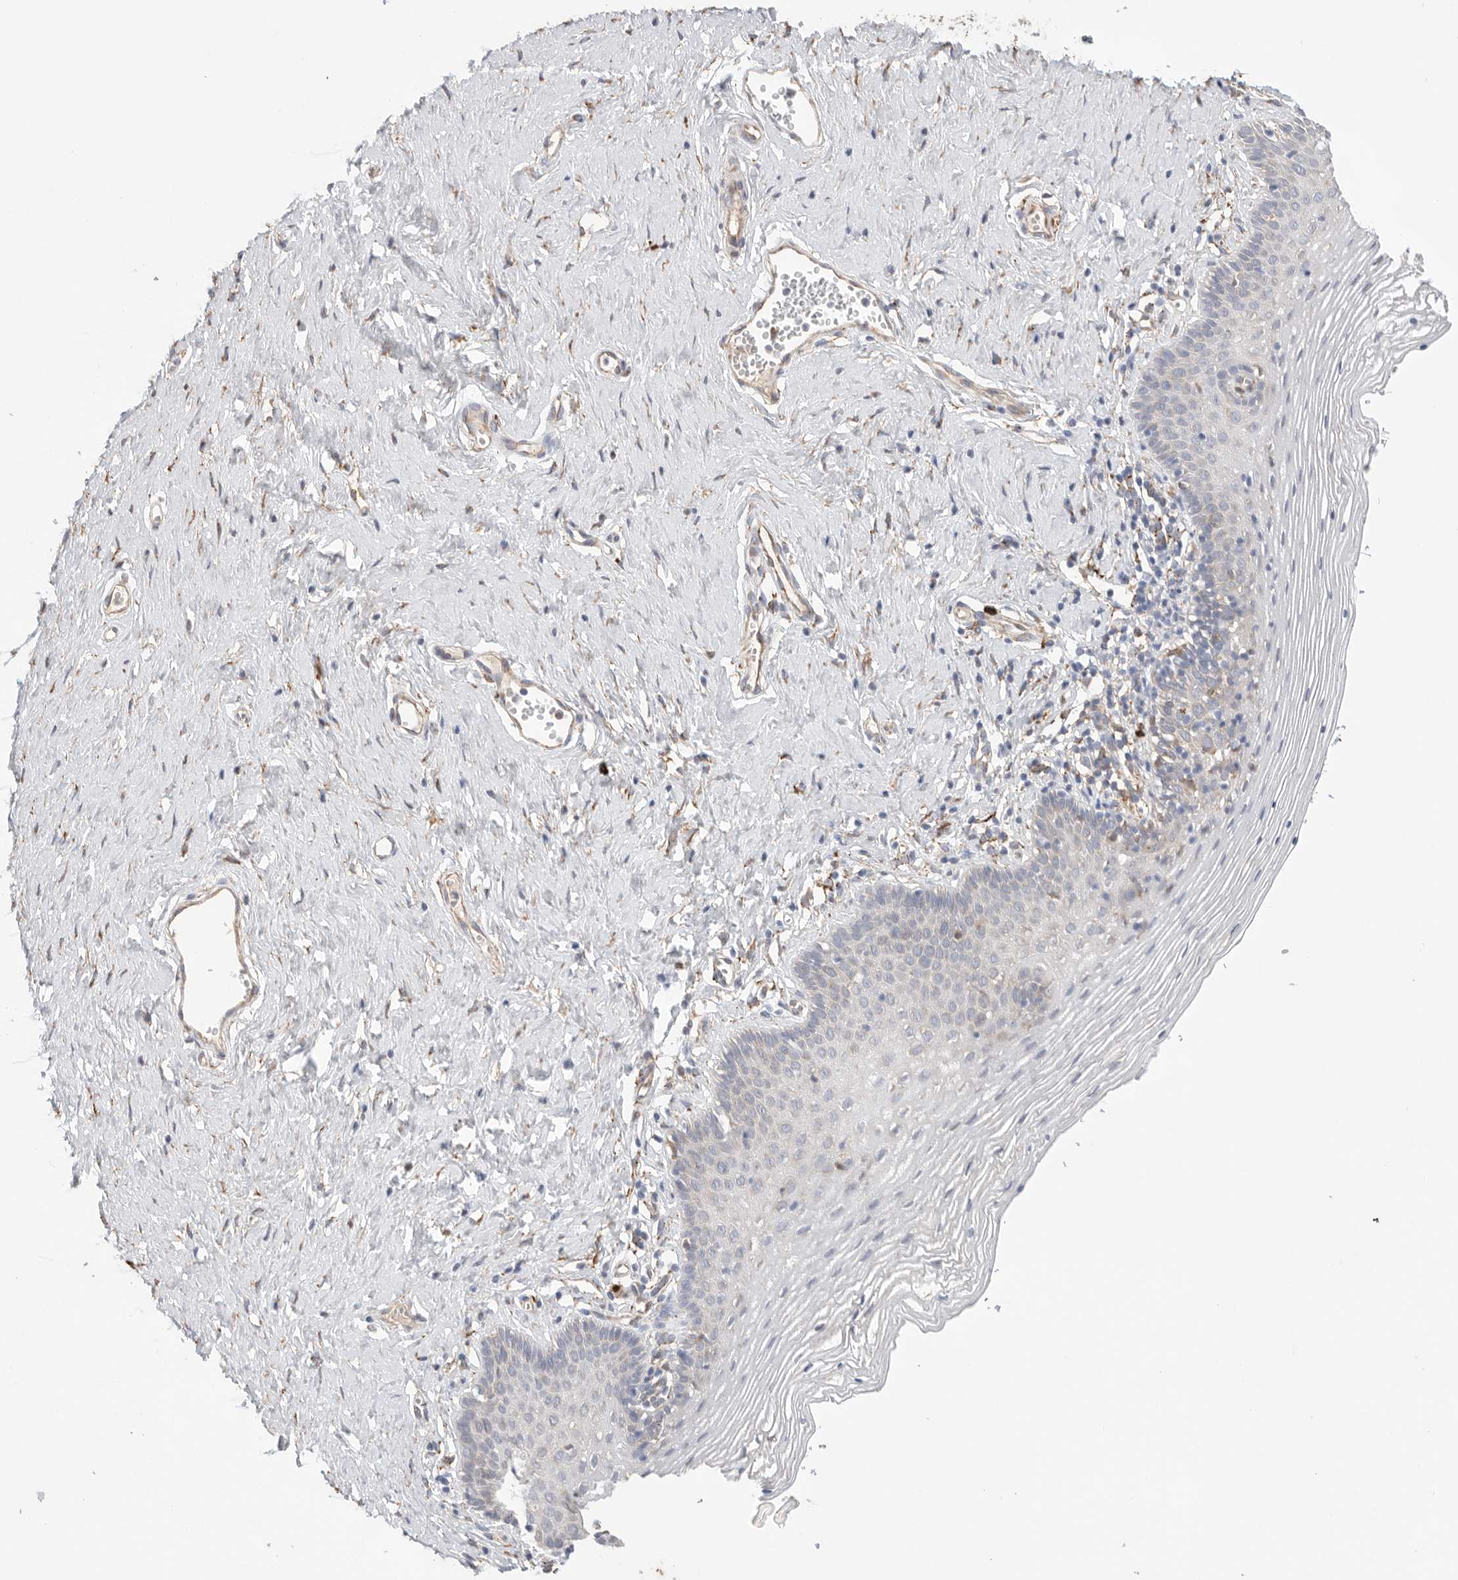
{"staining": {"intensity": "negative", "quantity": "none", "location": "none"}, "tissue": "vagina", "cell_type": "Squamous epithelial cells", "image_type": "normal", "snomed": [{"axis": "morphology", "description": "Normal tissue, NOS"}, {"axis": "topography", "description": "Vagina"}], "caption": "High magnification brightfield microscopy of benign vagina stained with DAB (3,3'-diaminobenzidine) (brown) and counterstained with hematoxylin (blue): squamous epithelial cells show no significant expression. The staining was performed using DAB (3,3'-diaminobenzidine) to visualize the protein expression in brown, while the nuclei were stained in blue with hematoxylin (Magnification: 20x).", "gene": "BLOC1S5", "patient": {"sex": "female", "age": 32}}